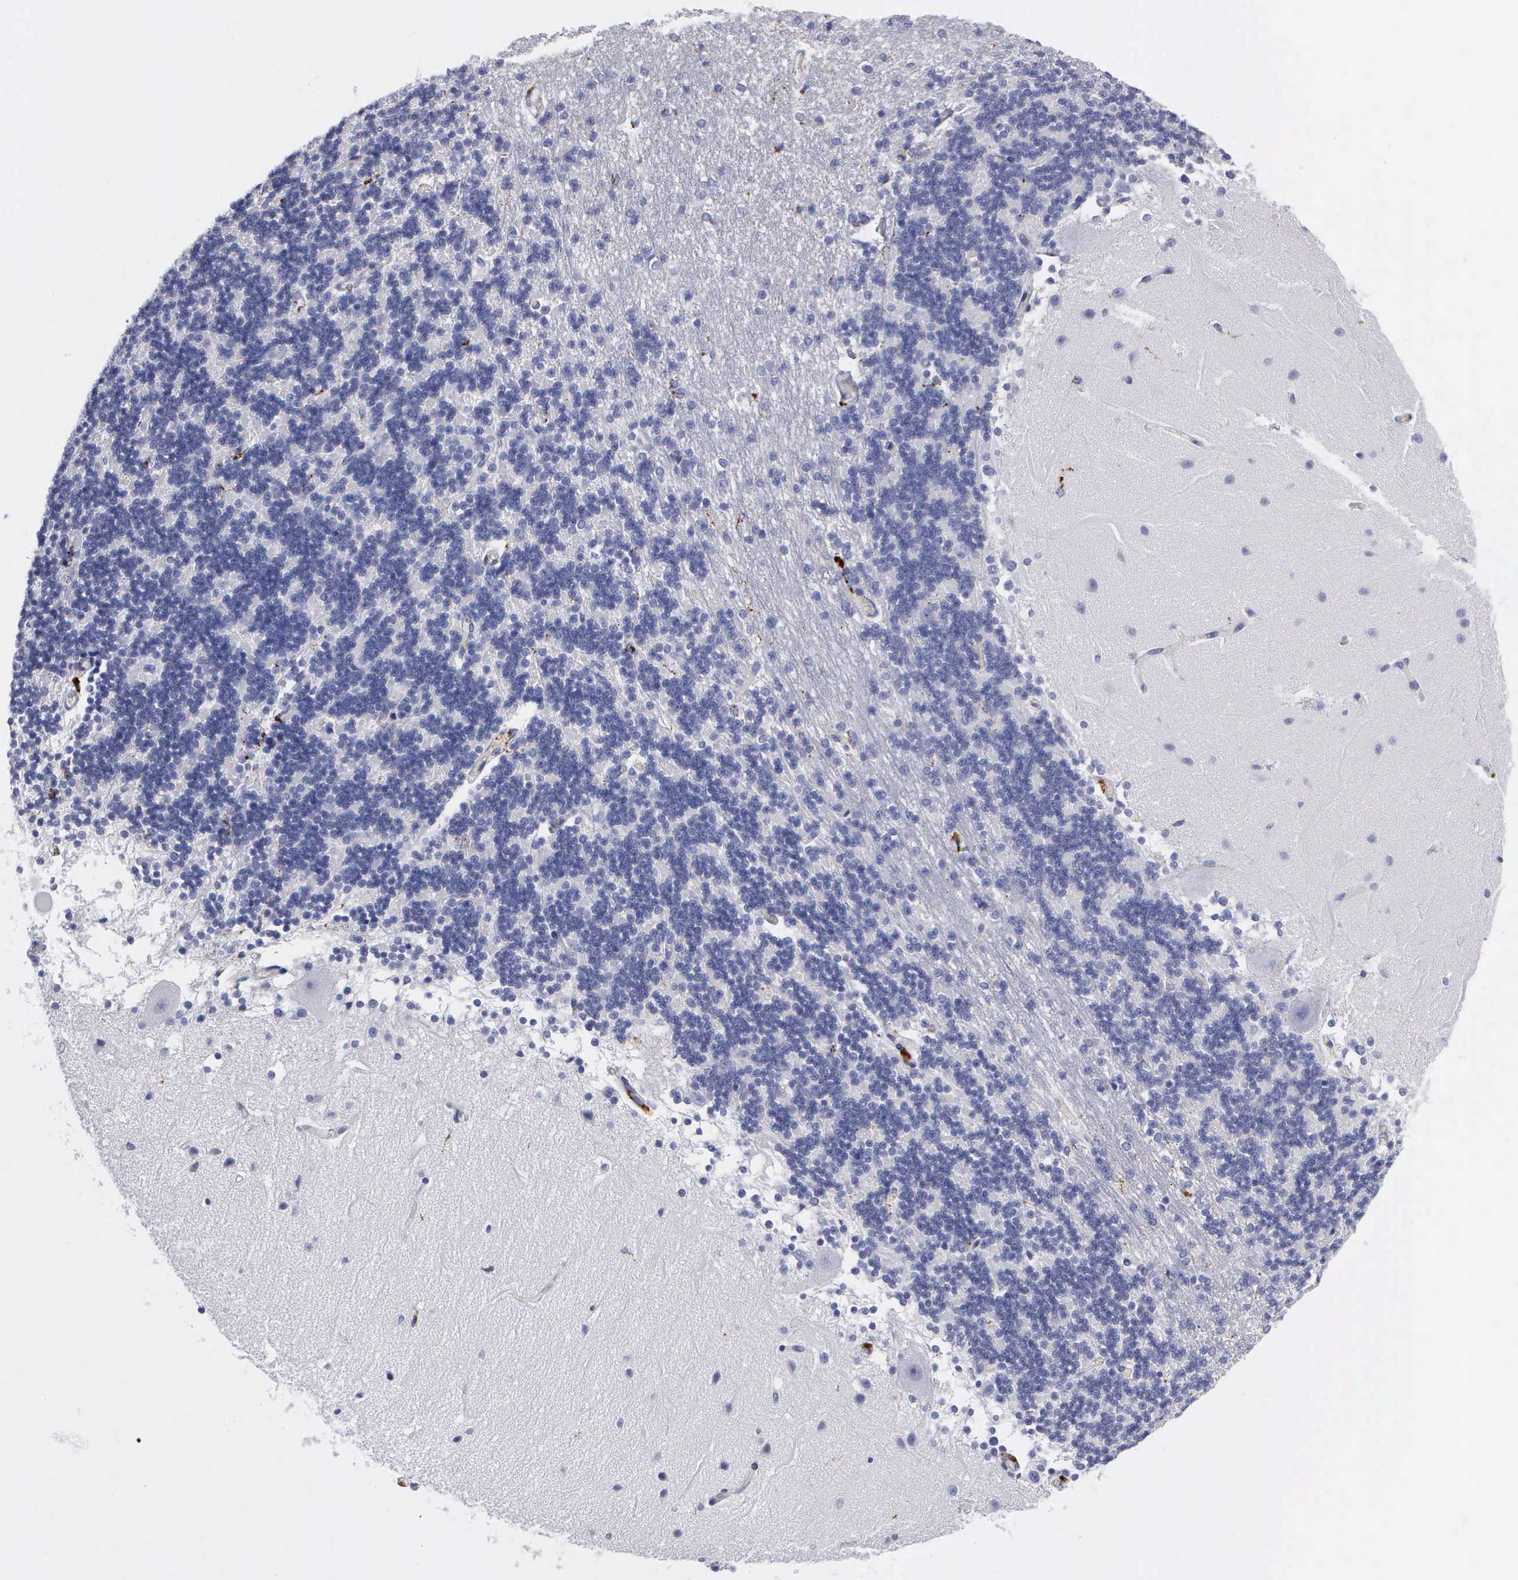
{"staining": {"intensity": "negative", "quantity": "none", "location": "none"}, "tissue": "cerebellum", "cell_type": "Cells in granular layer", "image_type": "normal", "snomed": [{"axis": "morphology", "description": "Normal tissue, NOS"}, {"axis": "topography", "description": "Cerebellum"}], "caption": "IHC of normal cerebellum displays no staining in cells in granular layer. (IHC, brightfield microscopy, high magnification).", "gene": "CTSH", "patient": {"sex": "female", "age": 54}}